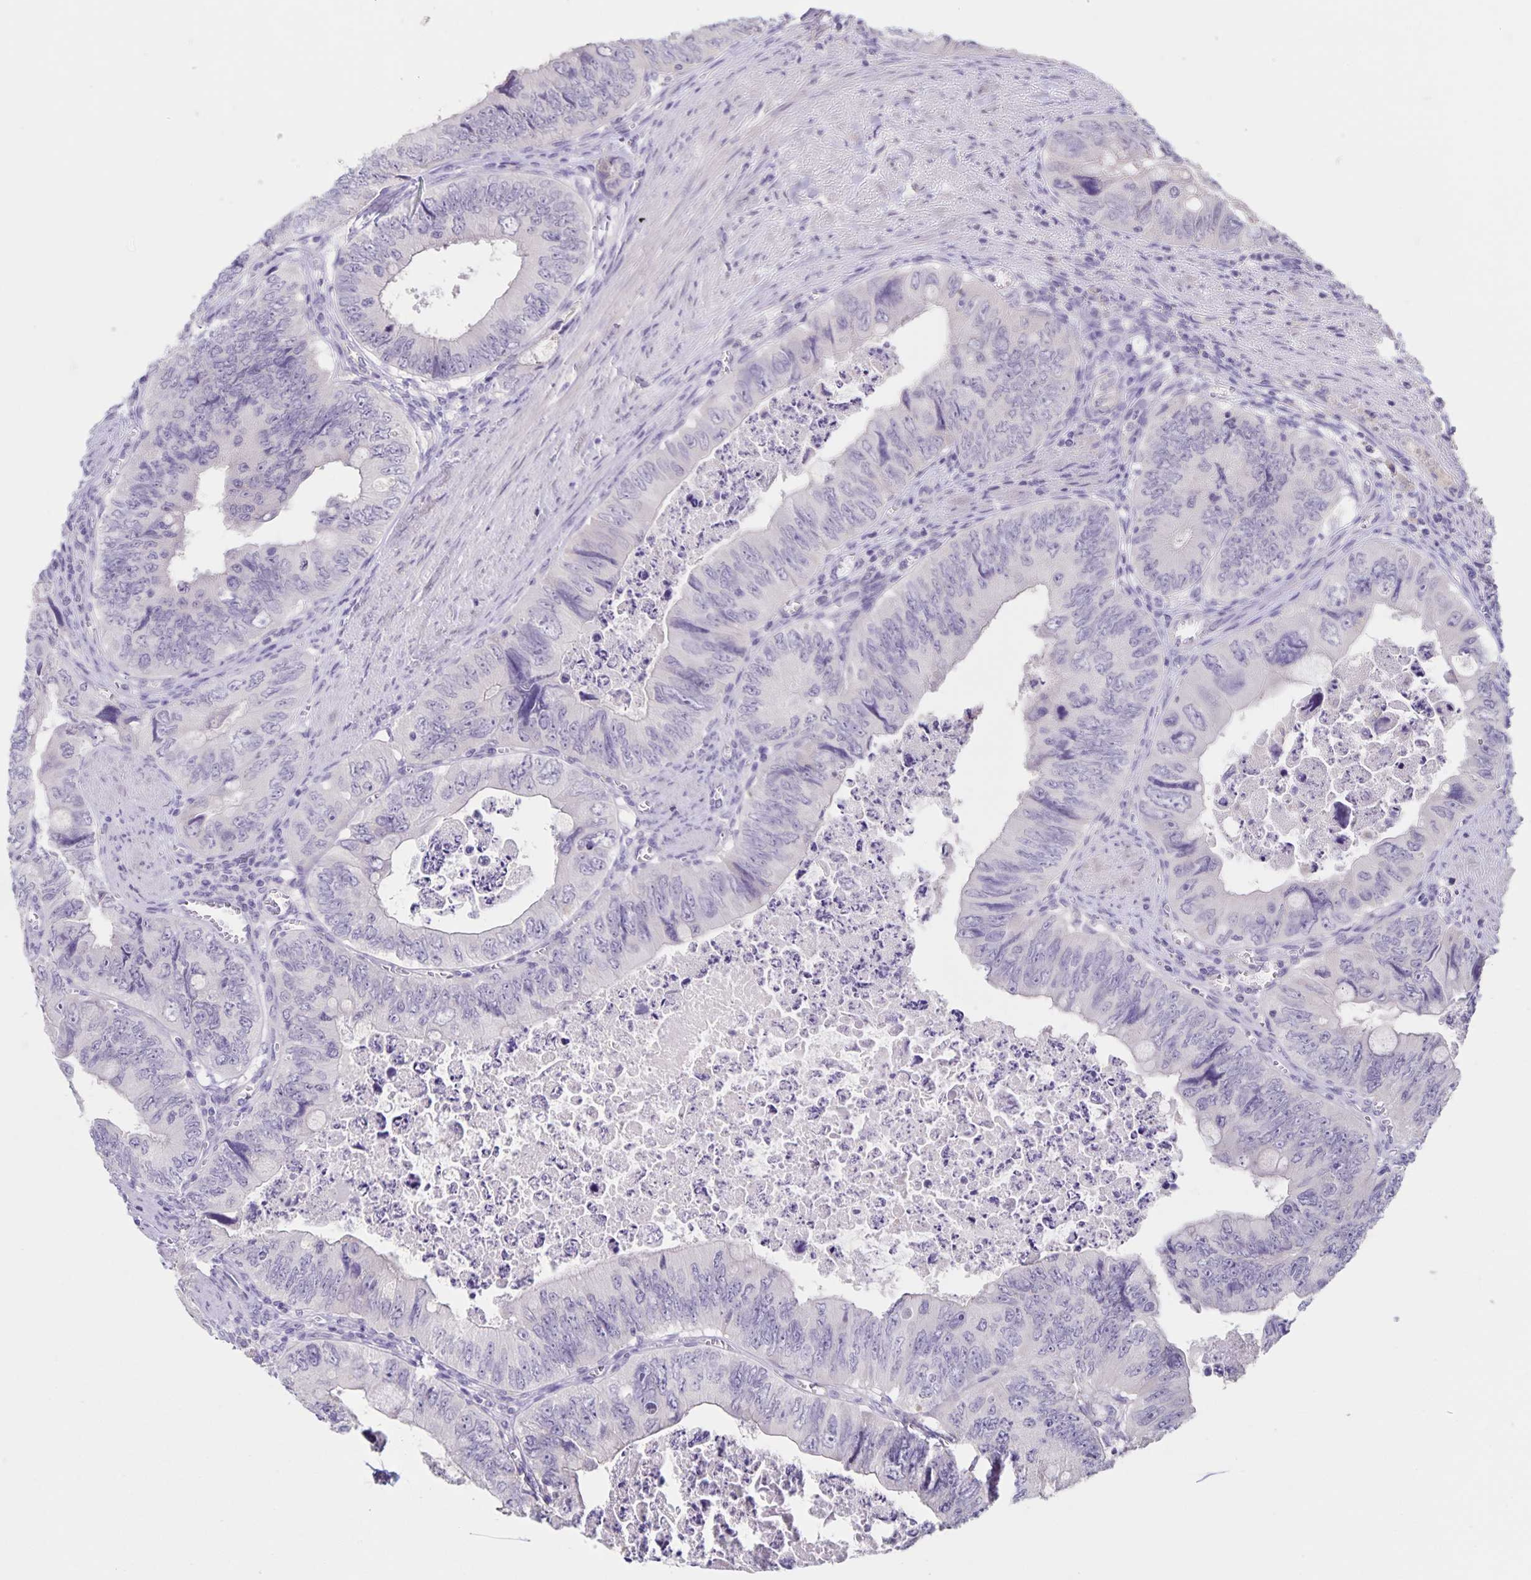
{"staining": {"intensity": "negative", "quantity": "none", "location": "none"}, "tissue": "colorectal cancer", "cell_type": "Tumor cells", "image_type": "cancer", "snomed": [{"axis": "morphology", "description": "Adenocarcinoma, NOS"}, {"axis": "topography", "description": "Colon"}], "caption": "This histopathology image is of colorectal cancer (adenocarcinoma) stained with immunohistochemistry to label a protein in brown with the nuclei are counter-stained blue. There is no staining in tumor cells.", "gene": "INSL5", "patient": {"sex": "female", "age": 84}}